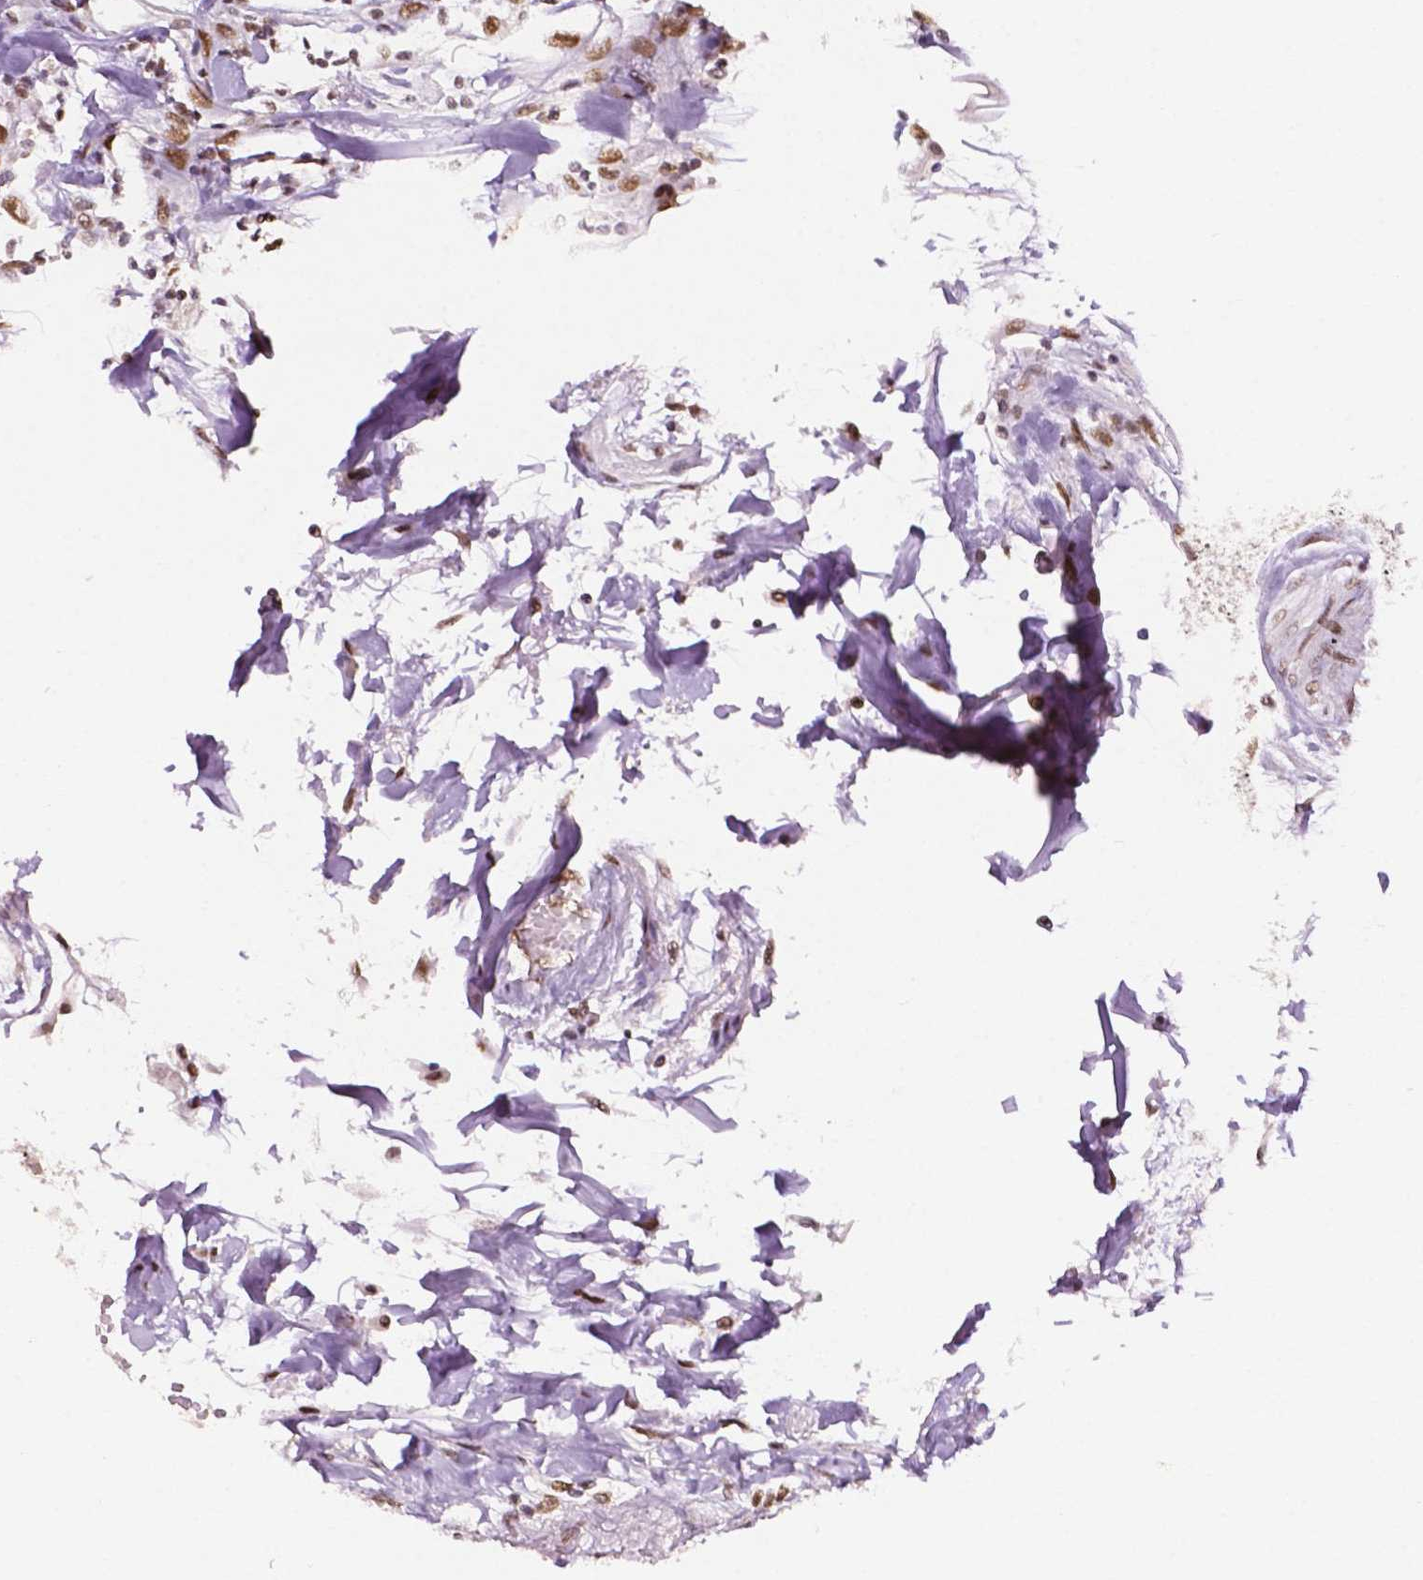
{"staining": {"intensity": "moderate", "quantity": "25%-75%", "location": "nuclear"}, "tissue": "colorectal cancer", "cell_type": "Tumor cells", "image_type": "cancer", "snomed": [{"axis": "morphology", "description": "Adenocarcinoma, NOS"}, {"axis": "topography", "description": "Colon"}], "caption": "Human adenocarcinoma (colorectal) stained with a protein marker exhibits moderate staining in tumor cells.", "gene": "MLH1", "patient": {"sex": "male", "age": 77}}